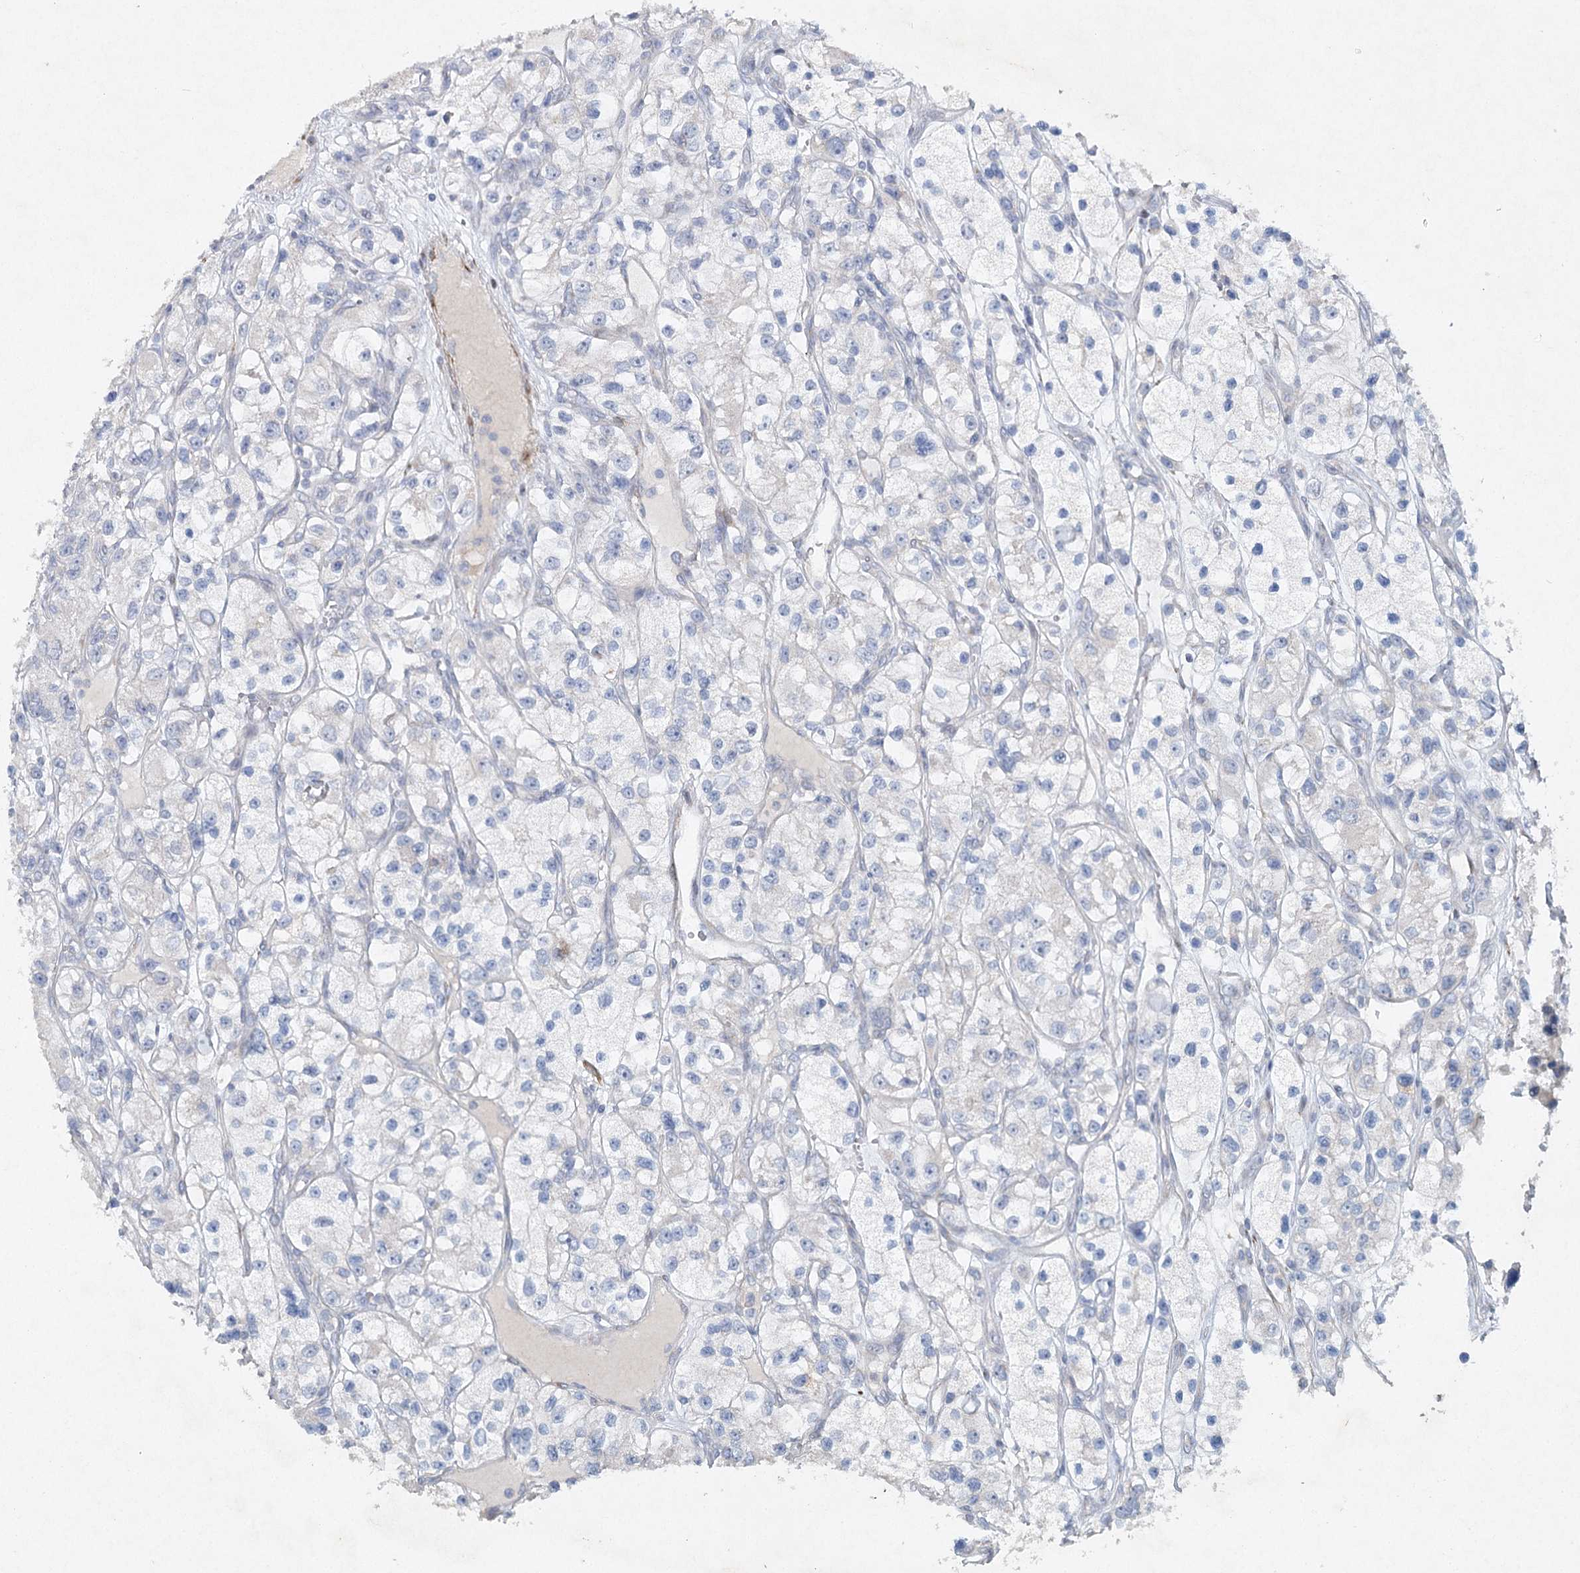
{"staining": {"intensity": "negative", "quantity": "none", "location": "none"}, "tissue": "renal cancer", "cell_type": "Tumor cells", "image_type": "cancer", "snomed": [{"axis": "morphology", "description": "Adenocarcinoma, NOS"}, {"axis": "topography", "description": "Kidney"}], "caption": "Immunohistochemistry (IHC) of adenocarcinoma (renal) shows no expression in tumor cells. (Brightfield microscopy of DAB immunohistochemistry at high magnification).", "gene": "RFX6", "patient": {"sex": "female", "age": 57}}